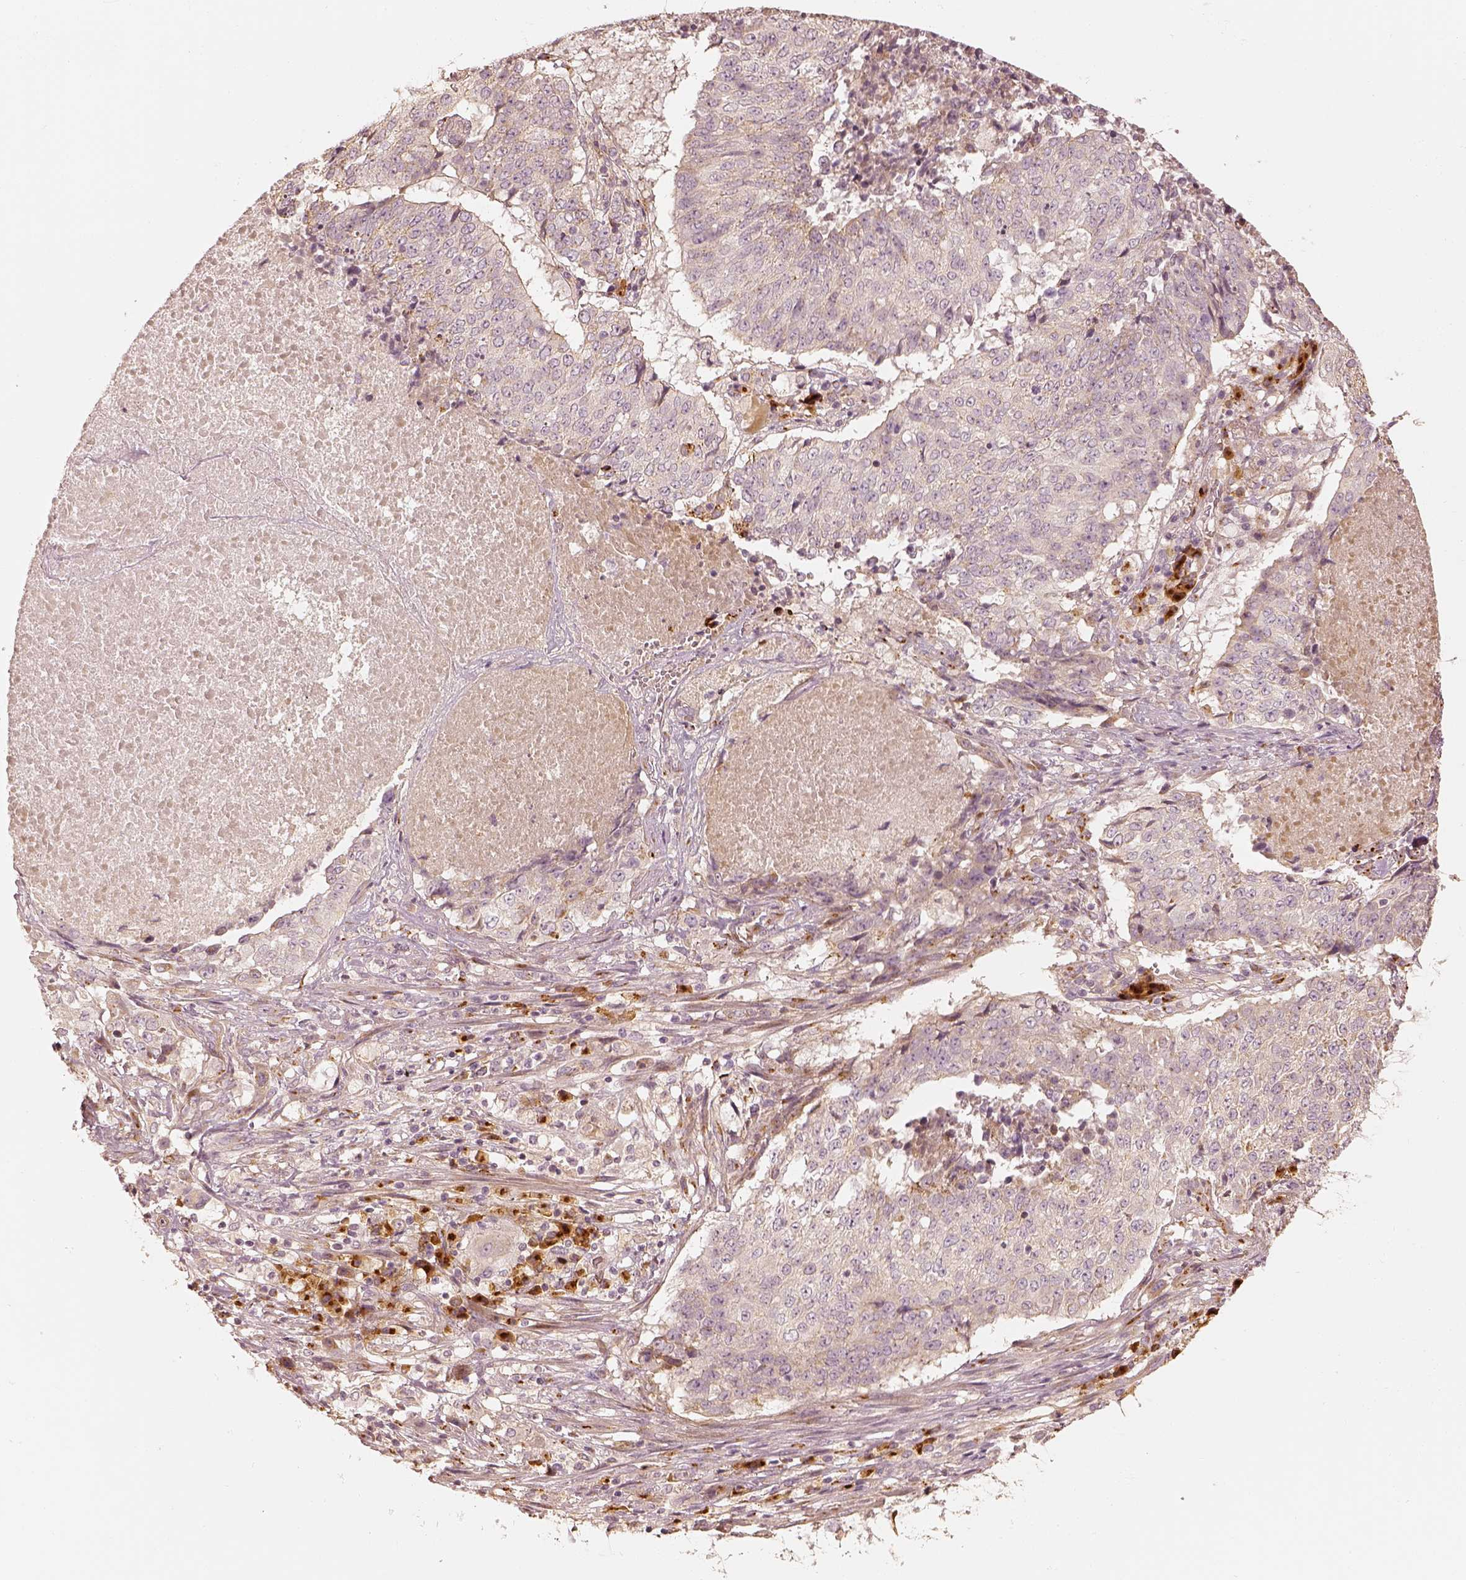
{"staining": {"intensity": "negative", "quantity": "none", "location": "none"}, "tissue": "lung cancer", "cell_type": "Tumor cells", "image_type": "cancer", "snomed": [{"axis": "morphology", "description": "Normal tissue, NOS"}, {"axis": "morphology", "description": "Squamous cell carcinoma, NOS"}, {"axis": "topography", "description": "Bronchus"}, {"axis": "topography", "description": "Lung"}], "caption": "DAB (3,3'-diaminobenzidine) immunohistochemical staining of lung squamous cell carcinoma demonstrates no significant expression in tumor cells.", "gene": "GORASP2", "patient": {"sex": "male", "age": 64}}